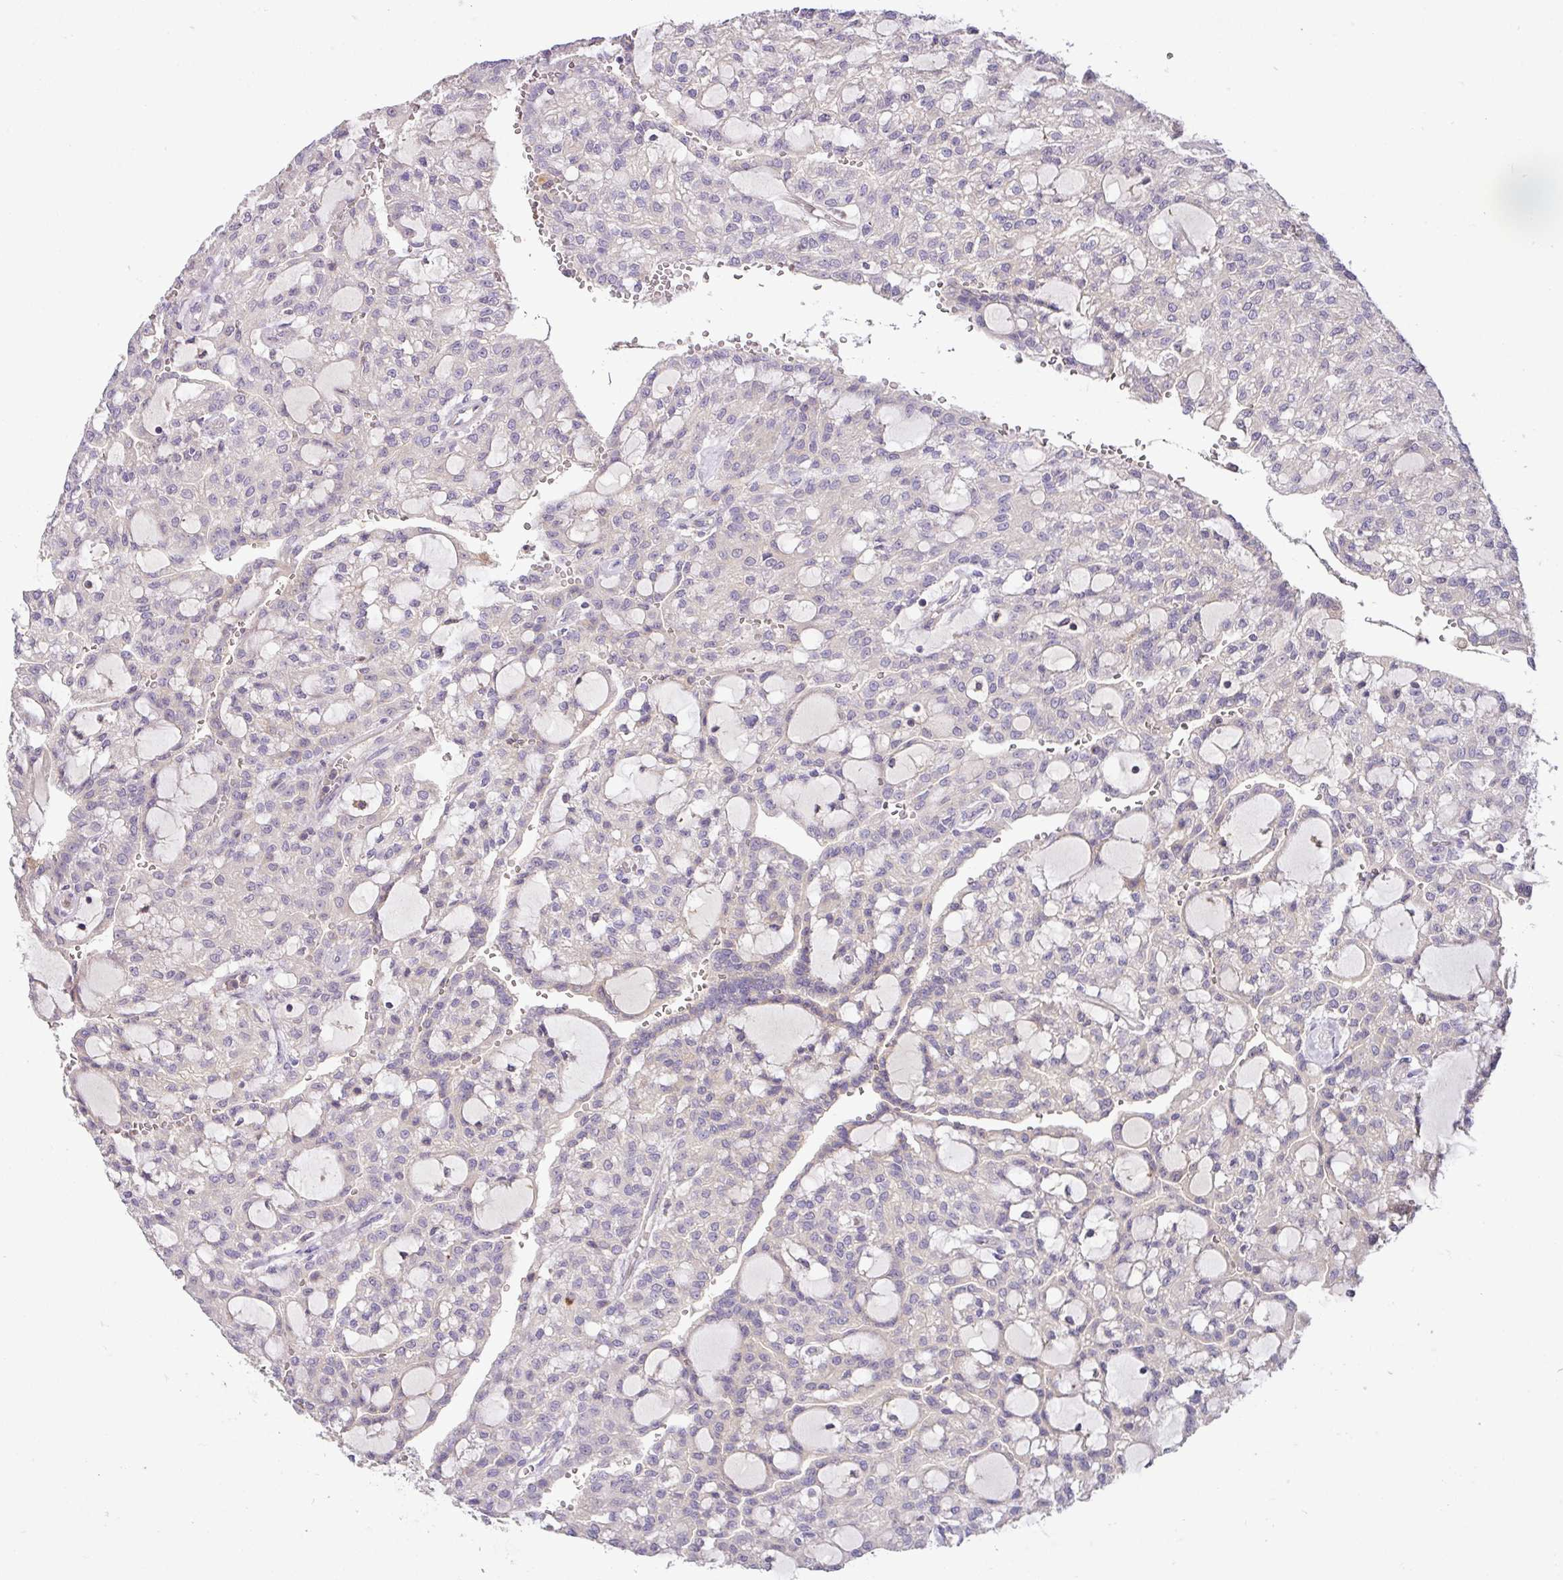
{"staining": {"intensity": "negative", "quantity": "none", "location": "none"}, "tissue": "renal cancer", "cell_type": "Tumor cells", "image_type": "cancer", "snomed": [{"axis": "morphology", "description": "Adenocarcinoma, NOS"}, {"axis": "topography", "description": "Kidney"}], "caption": "Image shows no significant protein positivity in tumor cells of renal adenocarcinoma.", "gene": "HOXC13", "patient": {"sex": "male", "age": 63}}